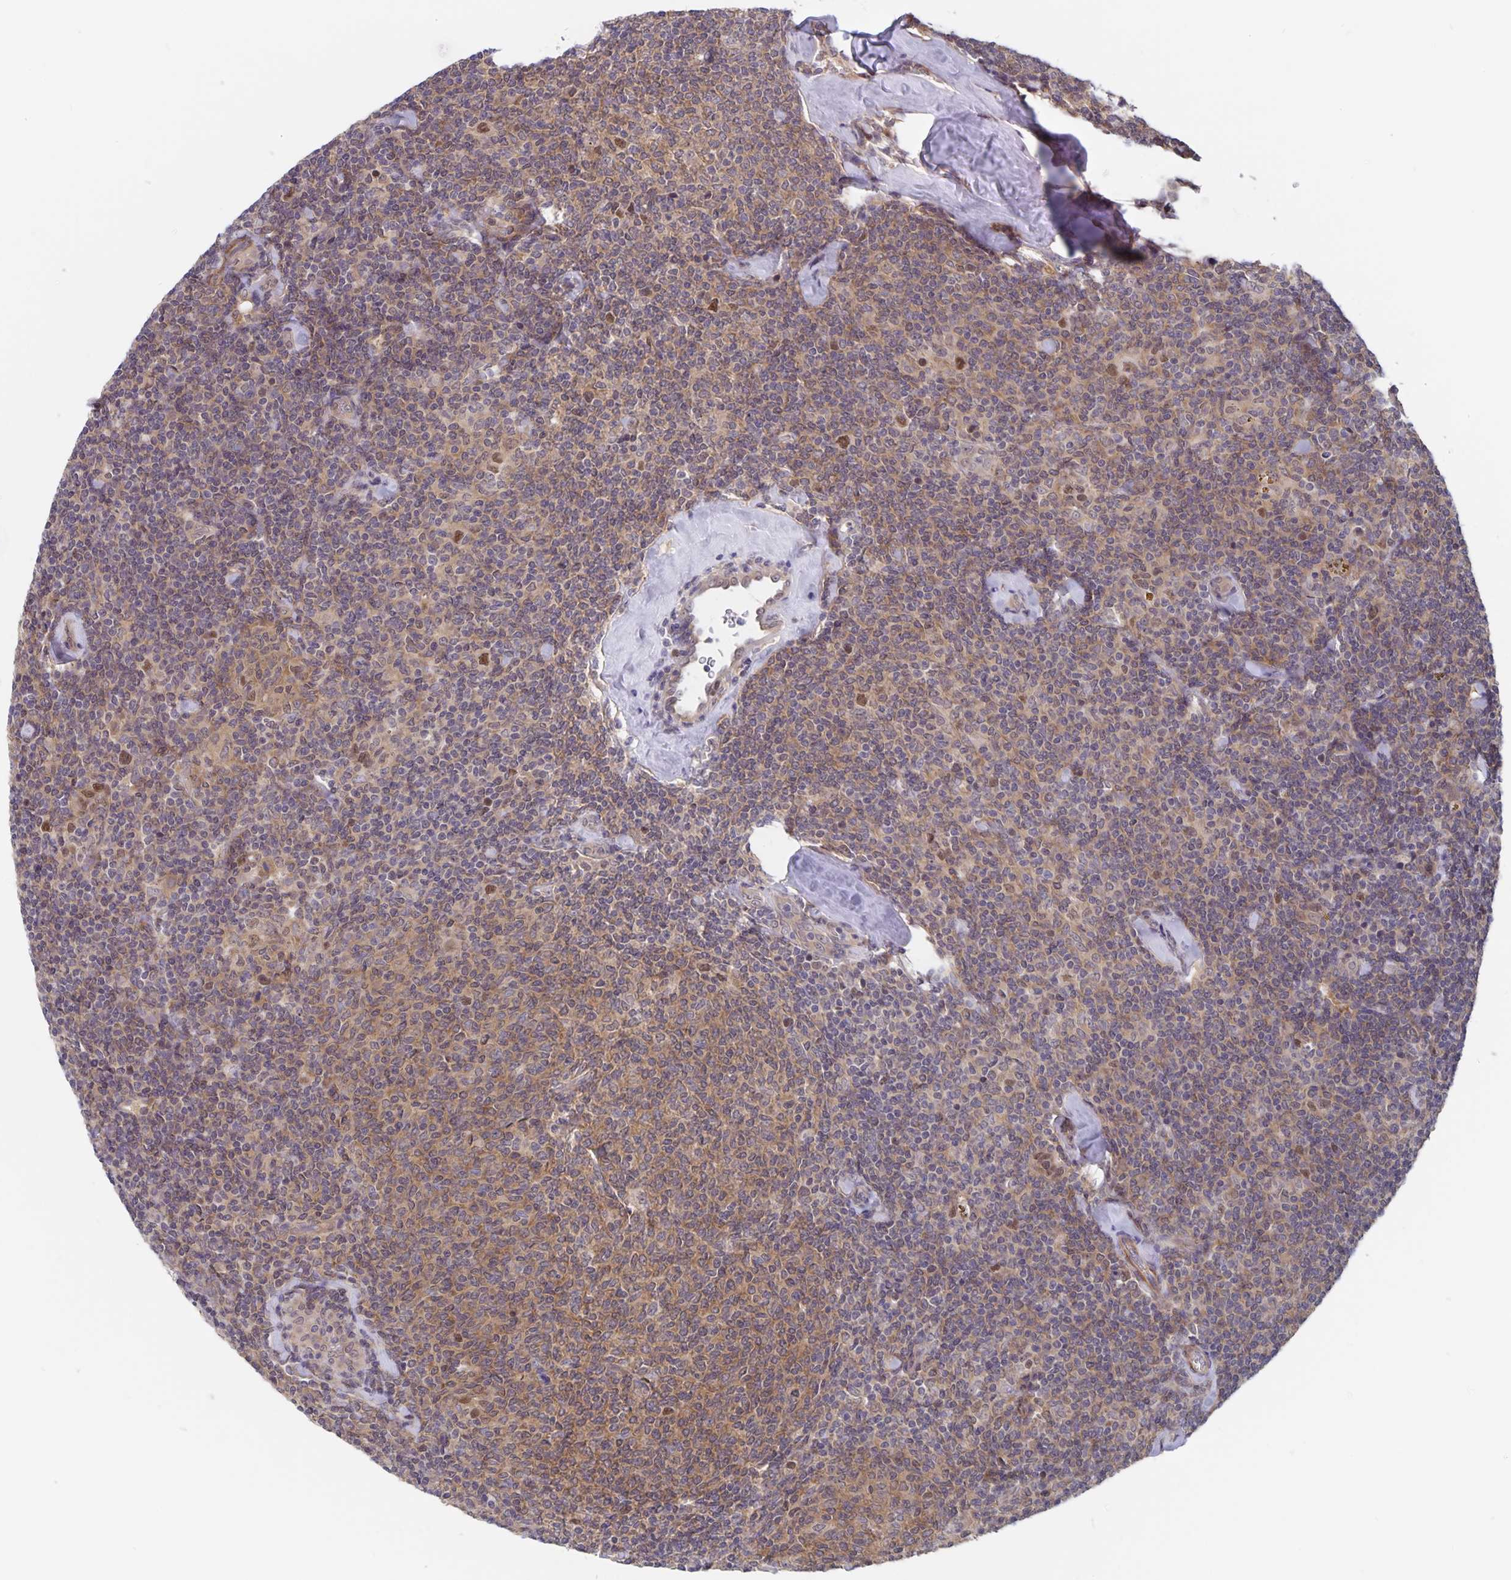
{"staining": {"intensity": "weak", "quantity": "<25%", "location": "cytoplasmic/membranous,nuclear"}, "tissue": "lymphoma", "cell_type": "Tumor cells", "image_type": "cancer", "snomed": [{"axis": "morphology", "description": "Malignant lymphoma, non-Hodgkin's type, Low grade"}, {"axis": "topography", "description": "Lymph node"}], "caption": "Lymphoma stained for a protein using IHC shows no positivity tumor cells.", "gene": "BAG6", "patient": {"sex": "female", "age": 56}}